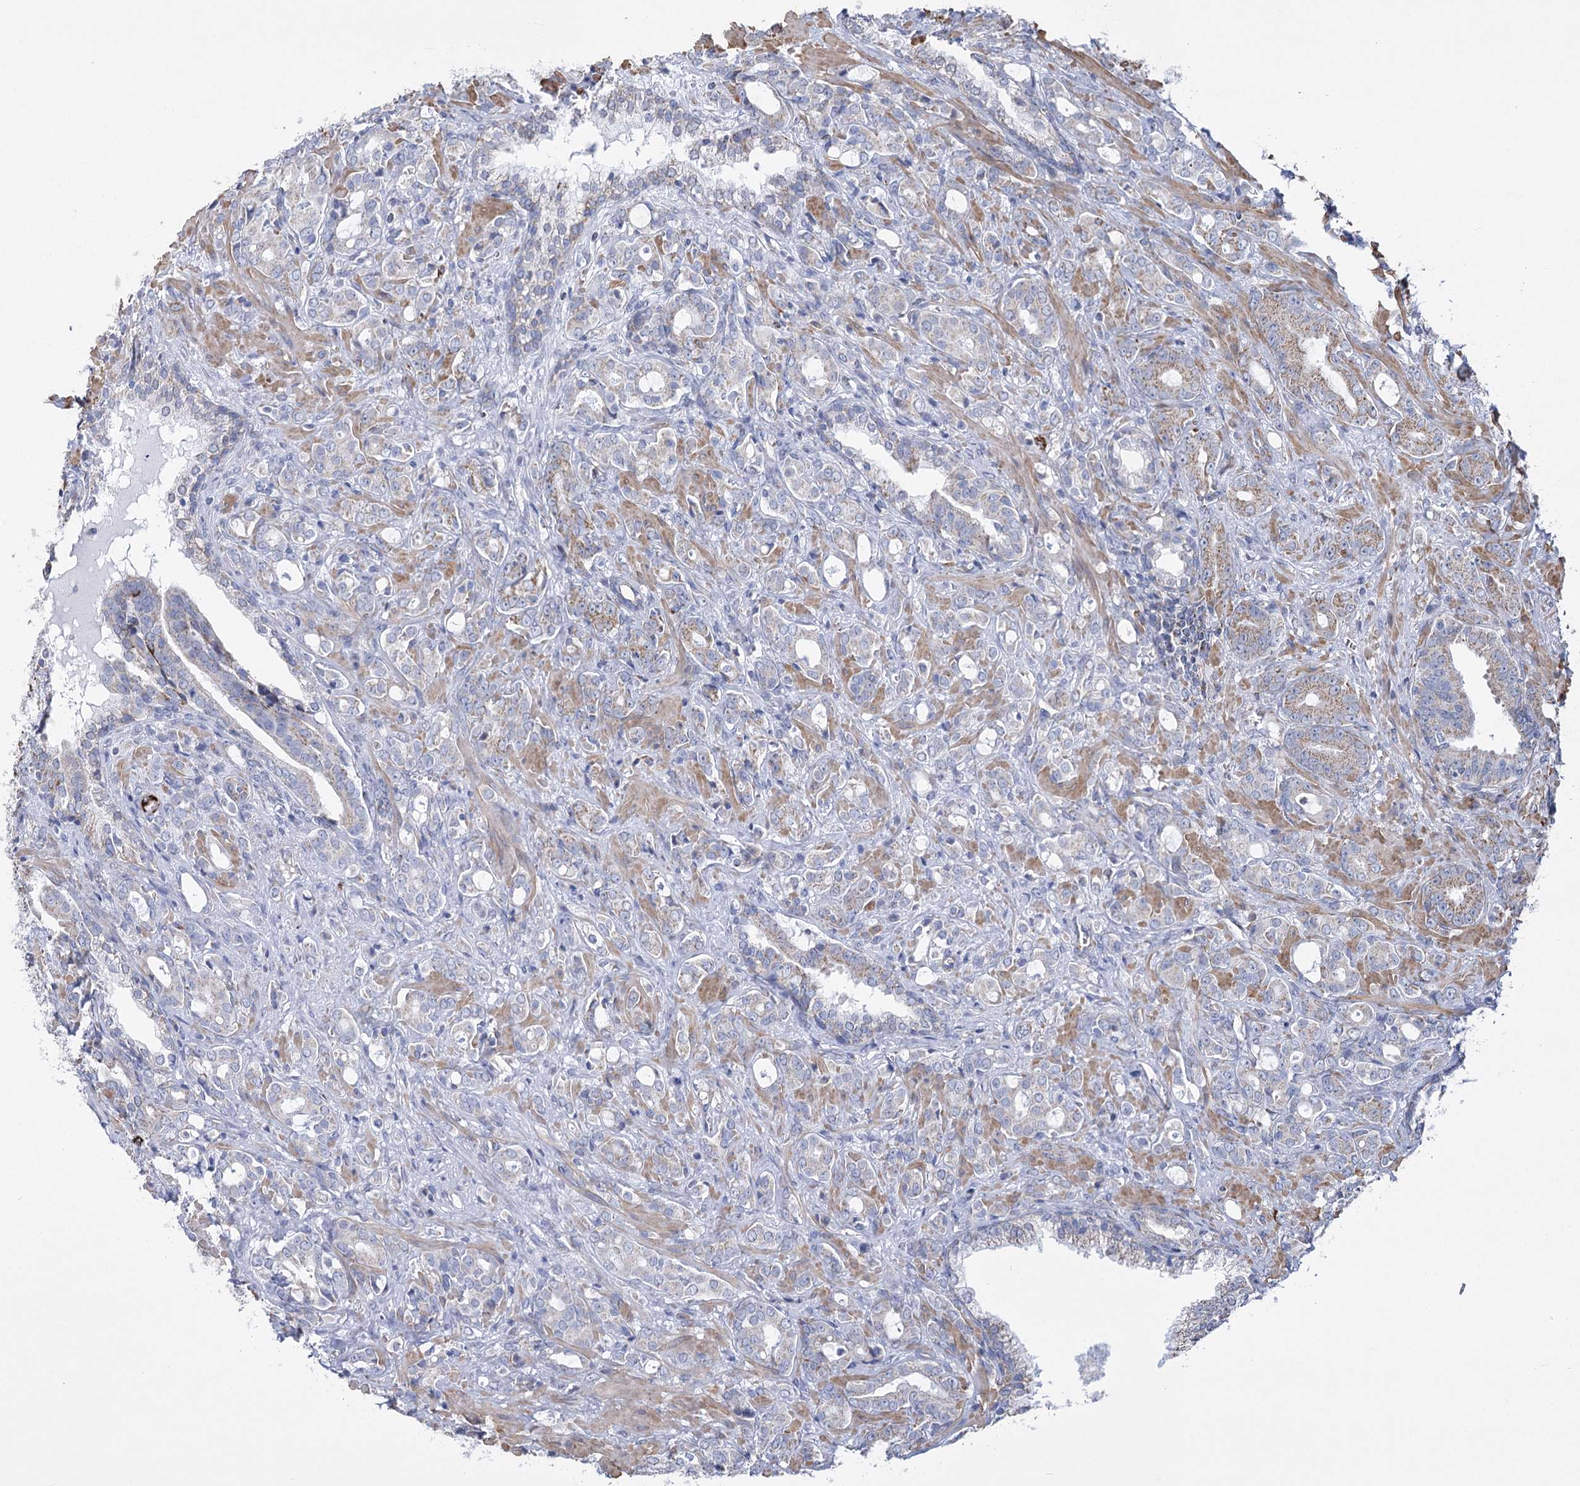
{"staining": {"intensity": "weak", "quantity": "<25%", "location": "cytoplasmic/membranous"}, "tissue": "prostate cancer", "cell_type": "Tumor cells", "image_type": "cancer", "snomed": [{"axis": "morphology", "description": "Adenocarcinoma, High grade"}, {"axis": "topography", "description": "Prostate"}], "caption": "High magnification brightfield microscopy of prostate cancer stained with DAB (3,3'-diaminobenzidine) (brown) and counterstained with hematoxylin (blue): tumor cells show no significant staining. The staining is performed using DAB (3,3'-diaminobenzidine) brown chromogen with nuclei counter-stained in using hematoxylin.", "gene": "PDHB", "patient": {"sex": "male", "age": 72}}